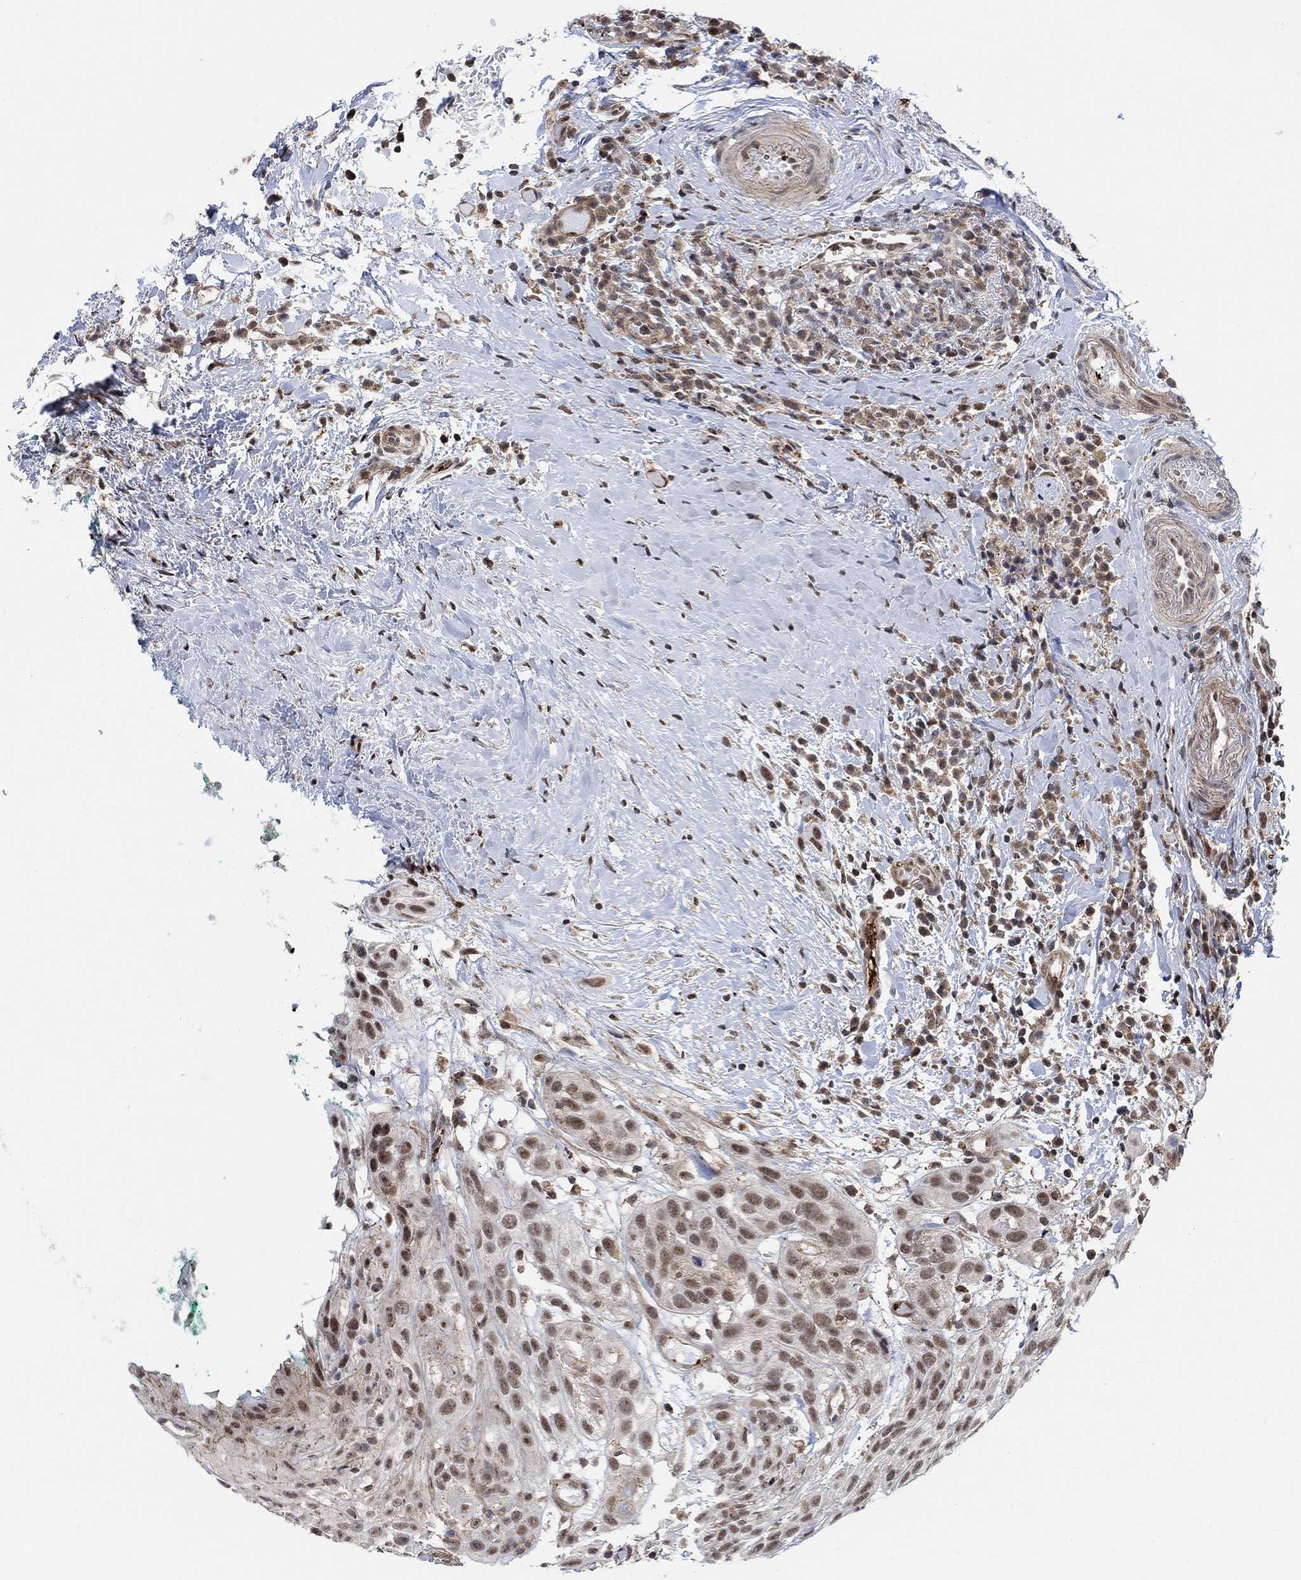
{"staining": {"intensity": "moderate", "quantity": ">75%", "location": "nuclear"}, "tissue": "head and neck cancer", "cell_type": "Tumor cells", "image_type": "cancer", "snomed": [{"axis": "morphology", "description": "Normal tissue, NOS"}, {"axis": "morphology", "description": "Squamous cell carcinoma, NOS"}, {"axis": "topography", "description": "Oral tissue"}, {"axis": "topography", "description": "Salivary gland"}, {"axis": "topography", "description": "Head-Neck"}], "caption": "This photomicrograph shows squamous cell carcinoma (head and neck) stained with immunohistochemistry (IHC) to label a protein in brown. The nuclear of tumor cells show moderate positivity for the protein. Nuclei are counter-stained blue.", "gene": "PWWP2B", "patient": {"sex": "female", "age": 62}}